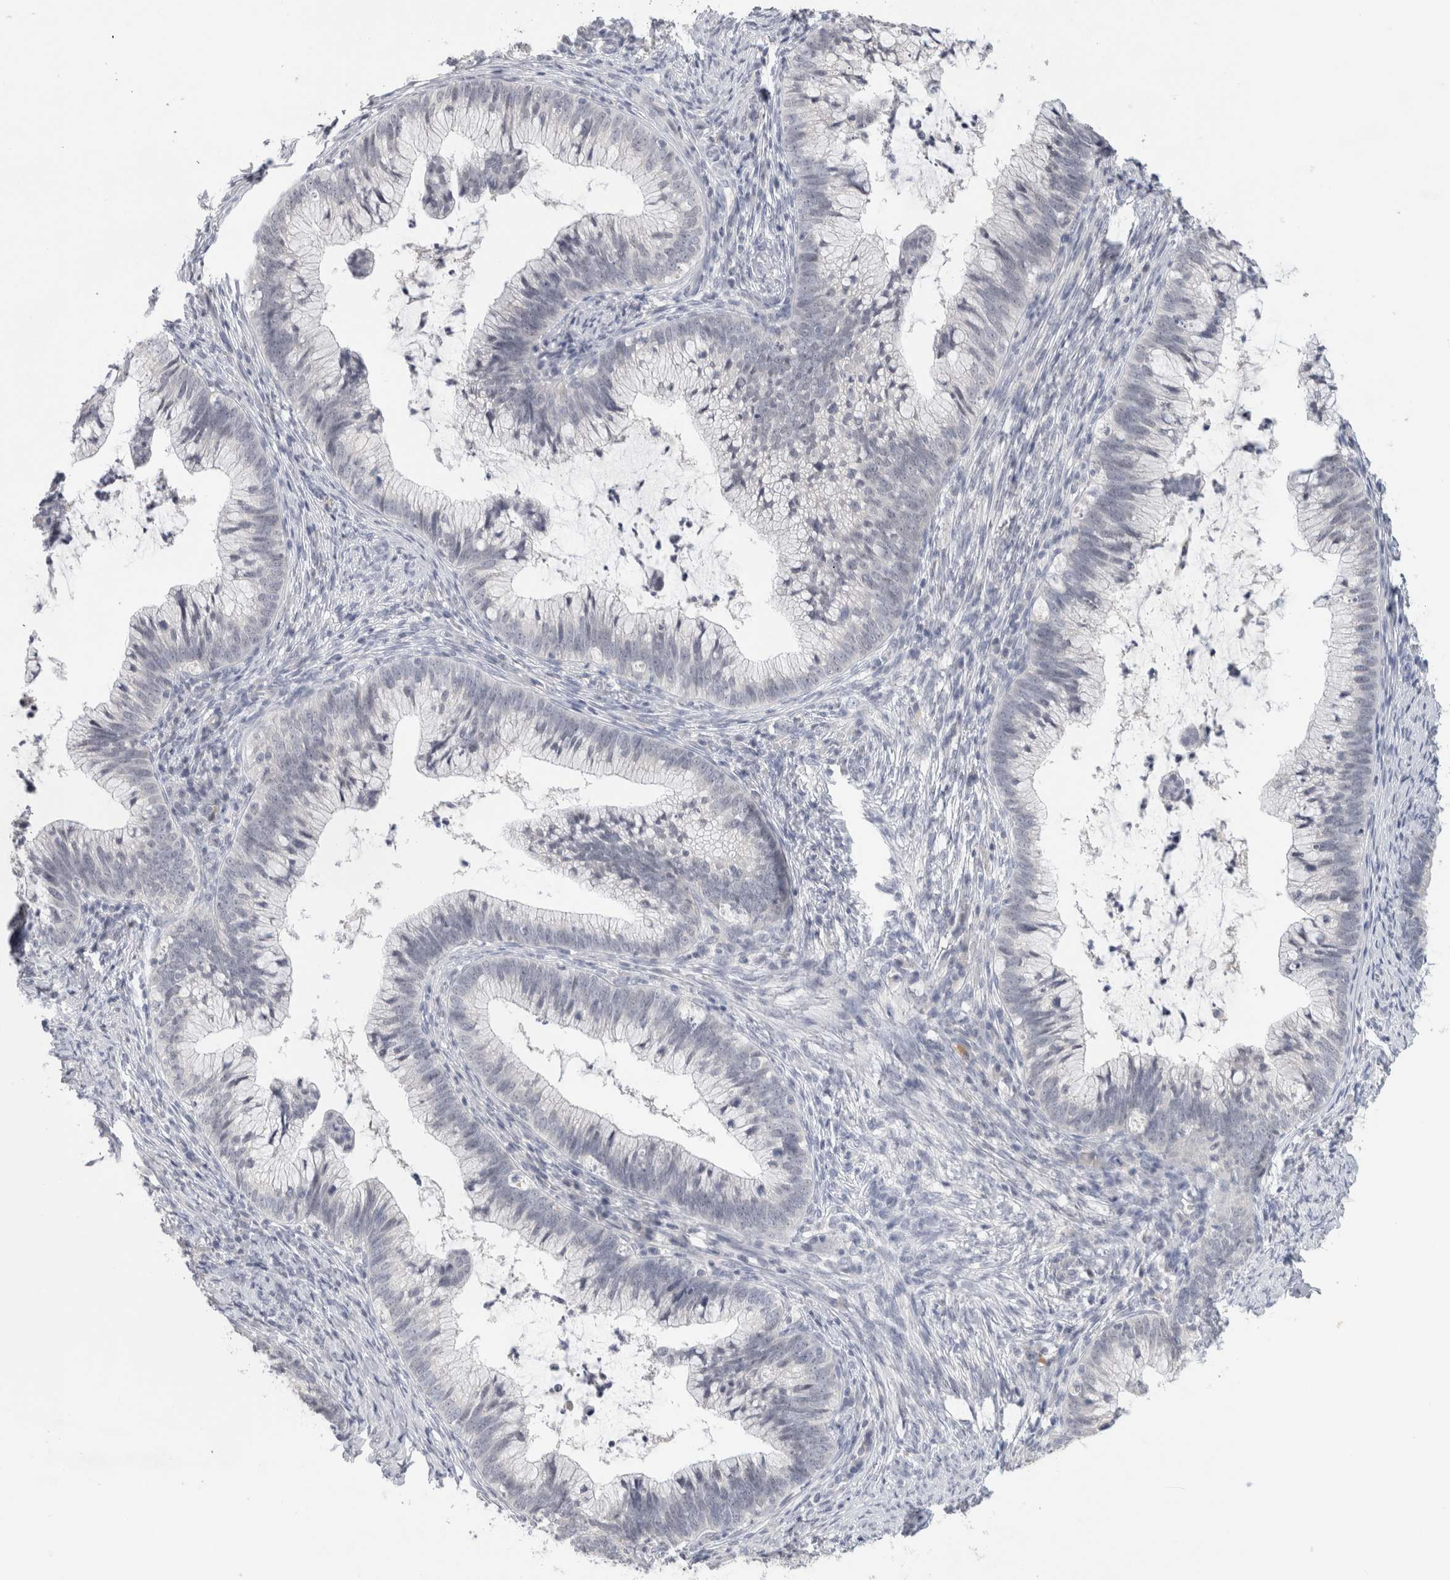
{"staining": {"intensity": "negative", "quantity": "none", "location": "none"}, "tissue": "cervical cancer", "cell_type": "Tumor cells", "image_type": "cancer", "snomed": [{"axis": "morphology", "description": "Adenocarcinoma, NOS"}, {"axis": "topography", "description": "Cervix"}], "caption": "Cervical adenocarcinoma was stained to show a protein in brown. There is no significant staining in tumor cells.", "gene": "TONSL", "patient": {"sex": "female", "age": 36}}